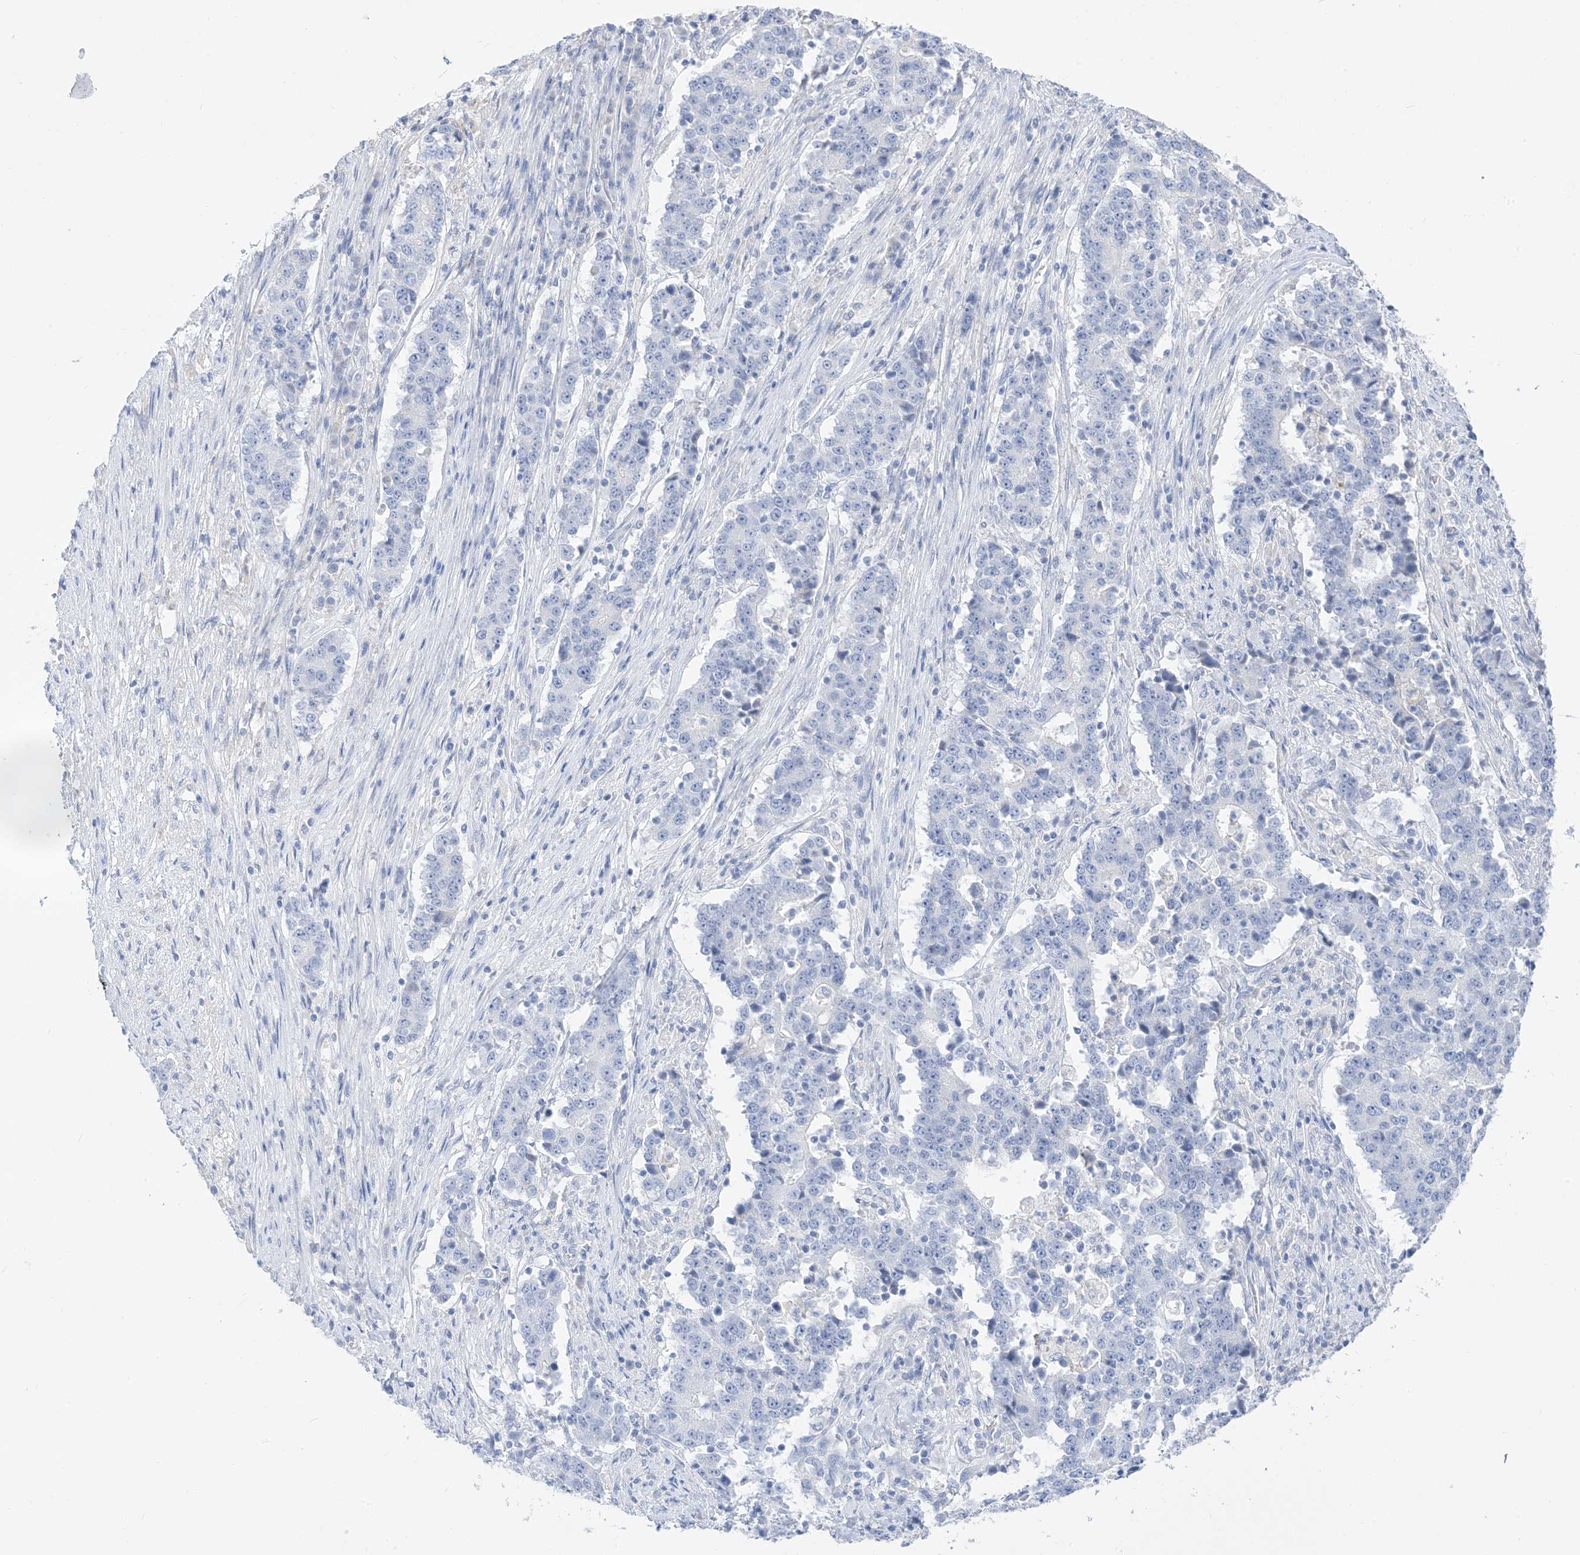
{"staining": {"intensity": "negative", "quantity": "none", "location": "none"}, "tissue": "stomach cancer", "cell_type": "Tumor cells", "image_type": "cancer", "snomed": [{"axis": "morphology", "description": "Adenocarcinoma, NOS"}, {"axis": "topography", "description": "Stomach"}], "caption": "DAB (3,3'-diaminobenzidine) immunohistochemical staining of human stomach cancer displays no significant expression in tumor cells.", "gene": "MUC17", "patient": {"sex": "male", "age": 59}}